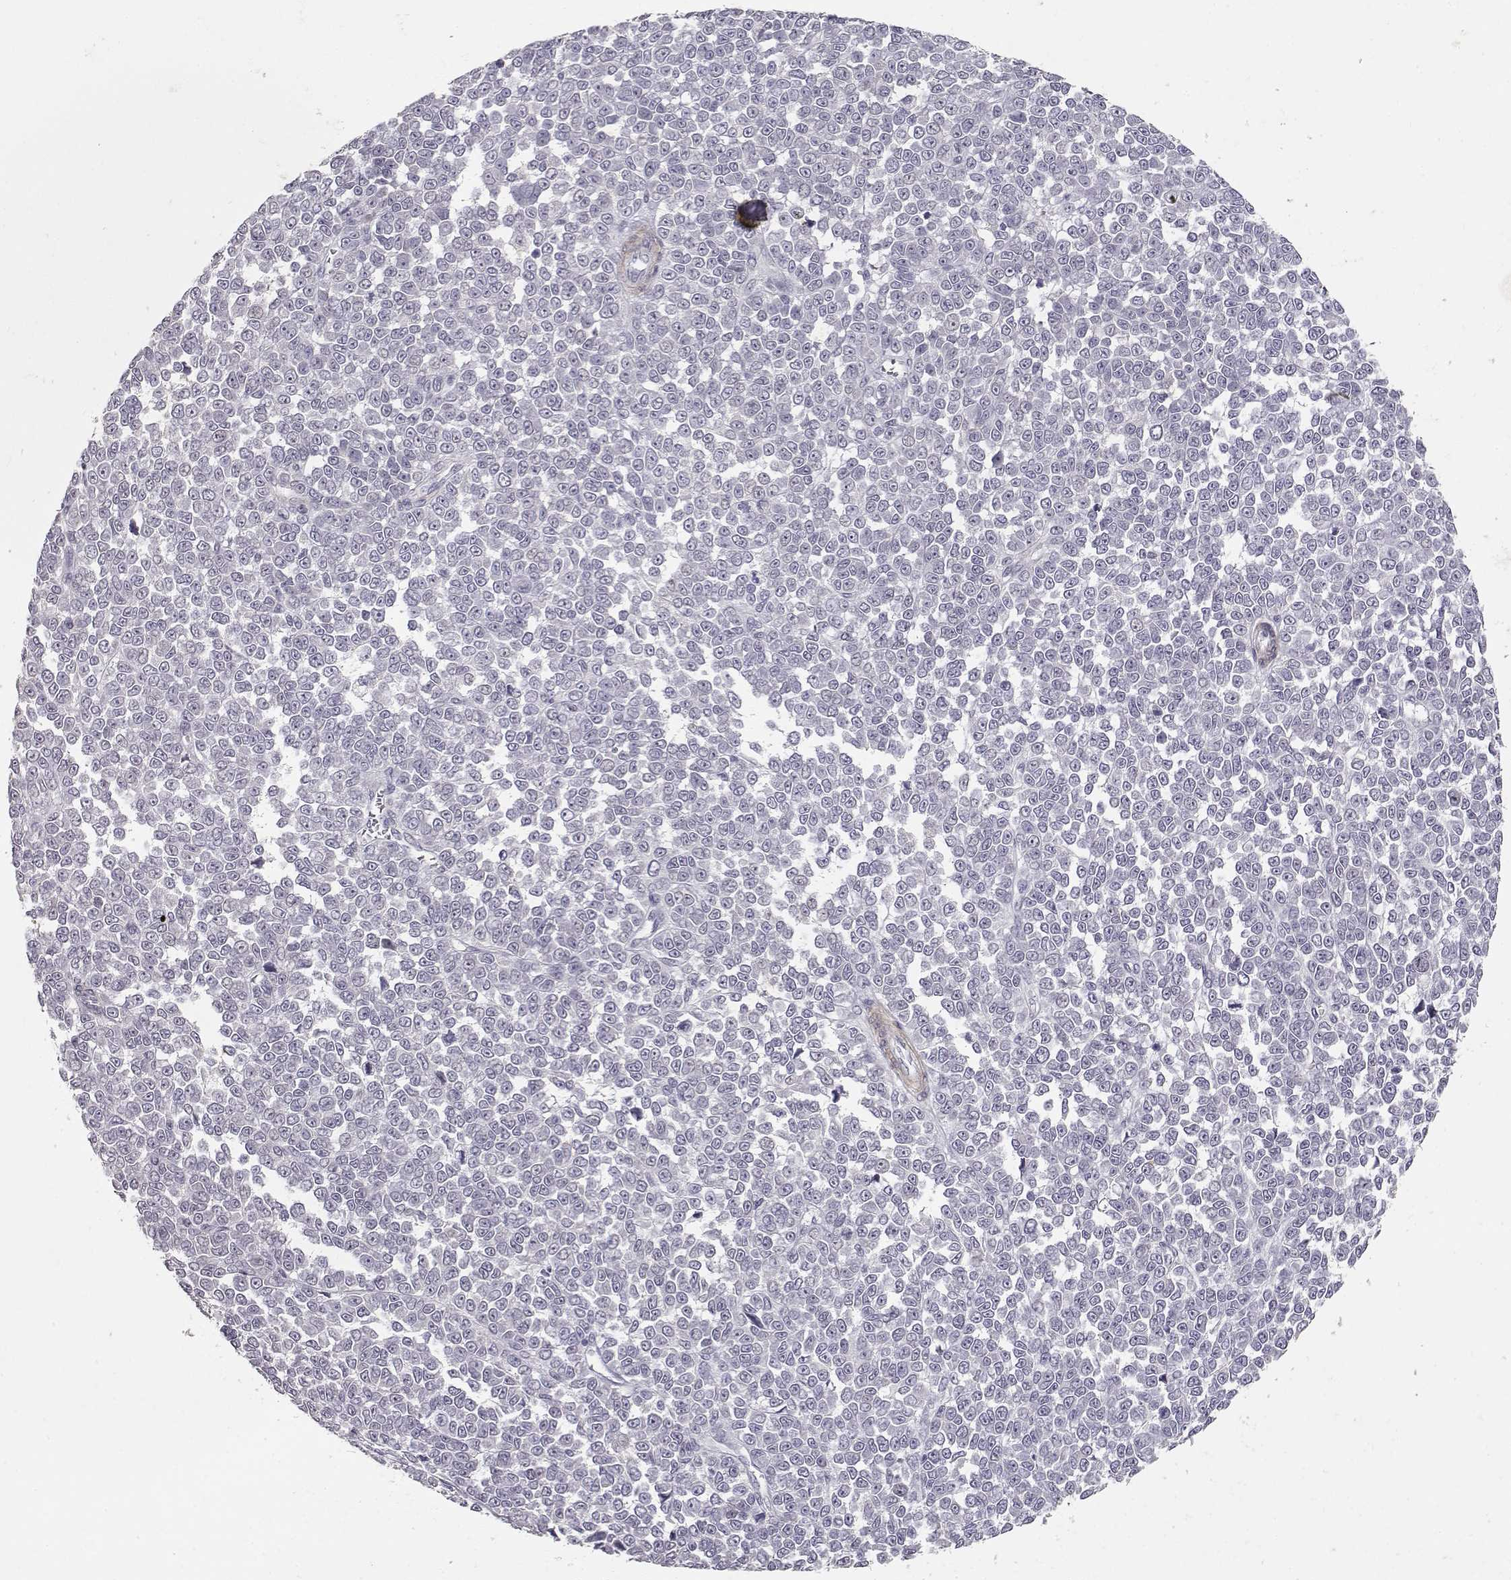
{"staining": {"intensity": "negative", "quantity": "none", "location": "none"}, "tissue": "melanoma", "cell_type": "Tumor cells", "image_type": "cancer", "snomed": [{"axis": "morphology", "description": "Malignant melanoma, NOS"}, {"axis": "topography", "description": "Skin"}], "caption": "This is a image of IHC staining of malignant melanoma, which shows no staining in tumor cells. The staining is performed using DAB (3,3'-diaminobenzidine) brown chromogen with nuclei counter-stained in using hematoxylin.", "gene": "LAMA5", "patient": {"sex": "female", "age": 95}}